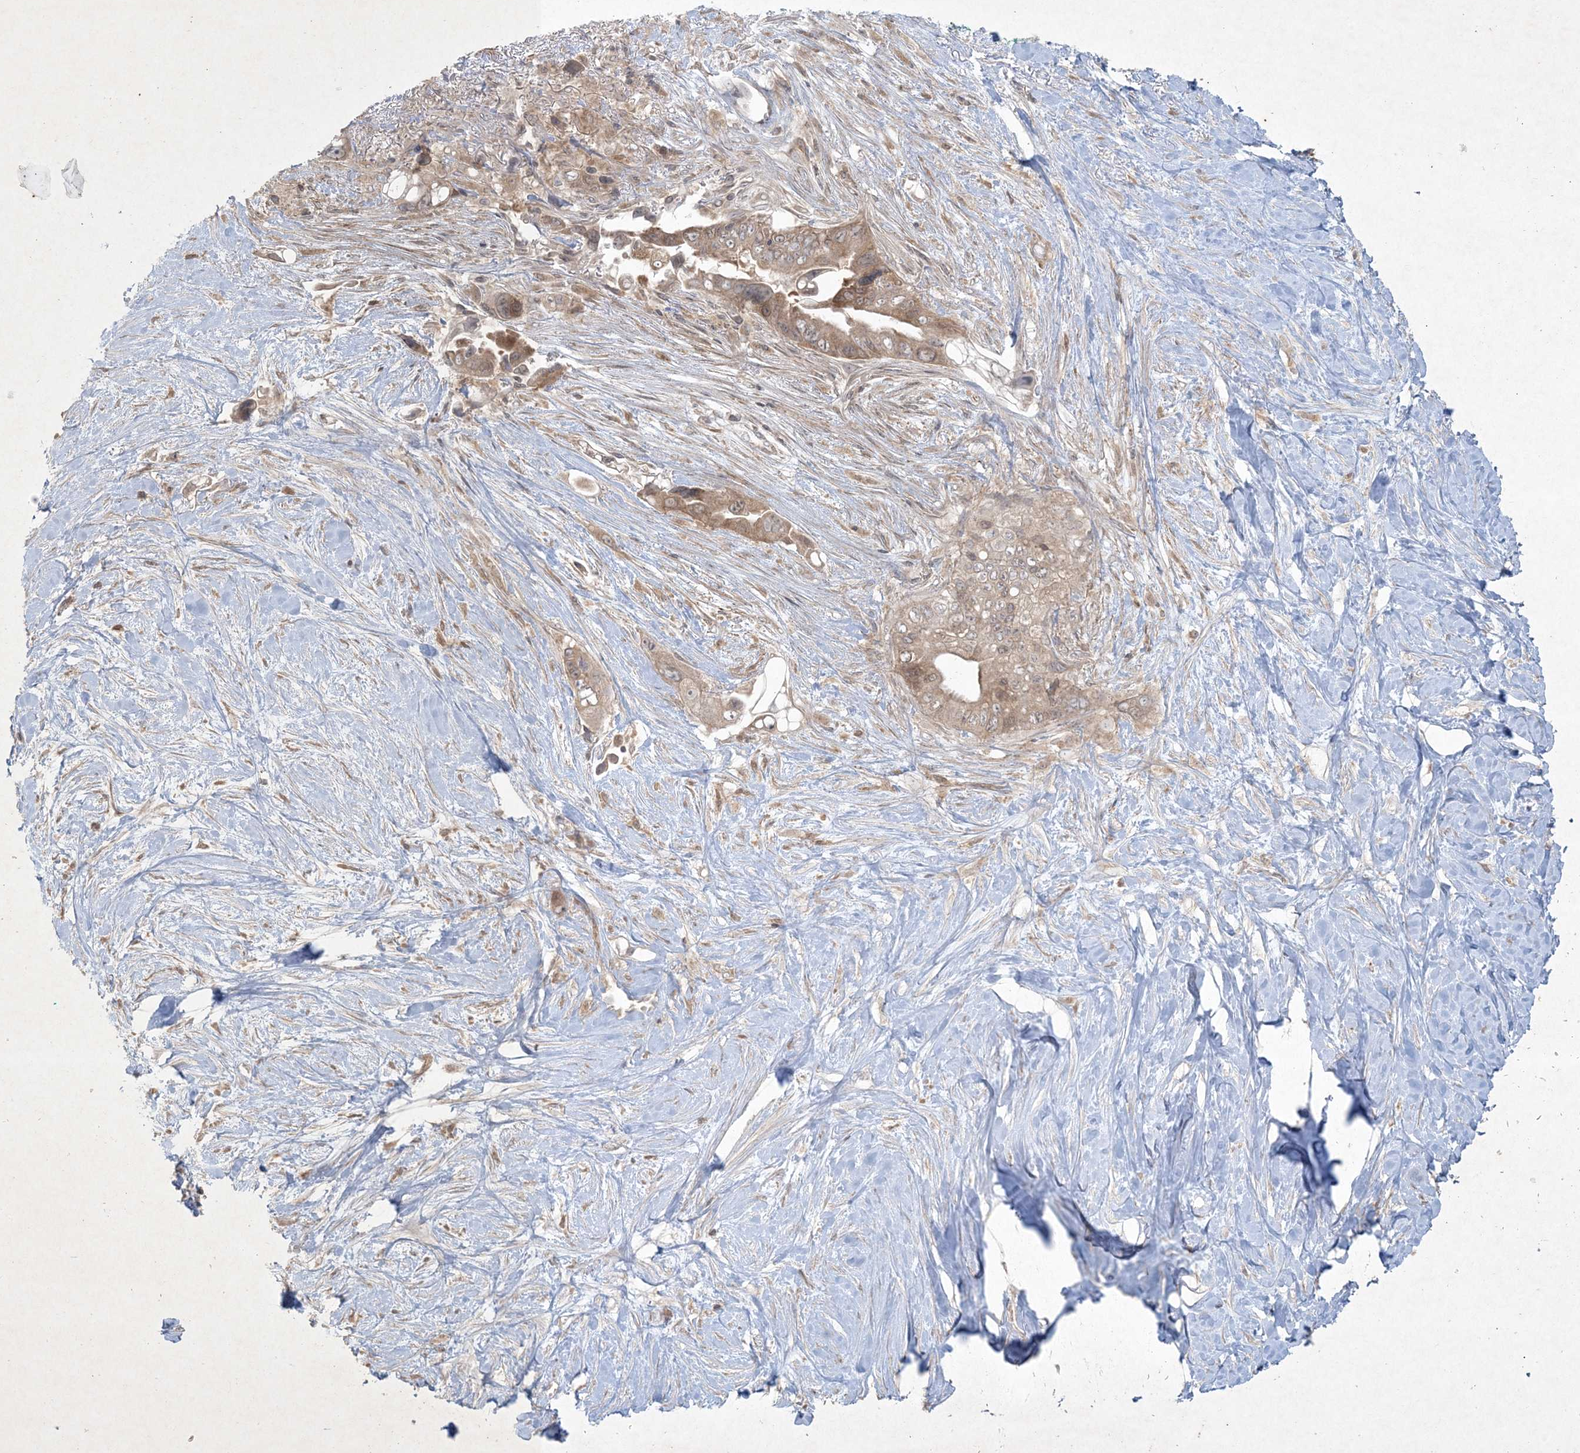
{"staining": {"intensity": "moderate", "quantity": ">75%", "location": "cytoplasmic/membranous,nuclear"}, "tissue": "pancreatic cancer", "cell_type": "Tumor cells", "image_type": "cancer", "snomed": [{"axis": "morphology", "description": "Adenocarcinoma, NOS"}, {"axis": "topography", "description": "Pancreas"}], "caption": "A micrograph of pancreatic cancer stained for a protein displays moderate cytoplasmic/membranous and nuclear brown staining in tumor cells. (DAB IHC with brightfield microscopy, high magnification).", "gene": "NRBP2", "patient": {"sex": "female", "age": 72}}